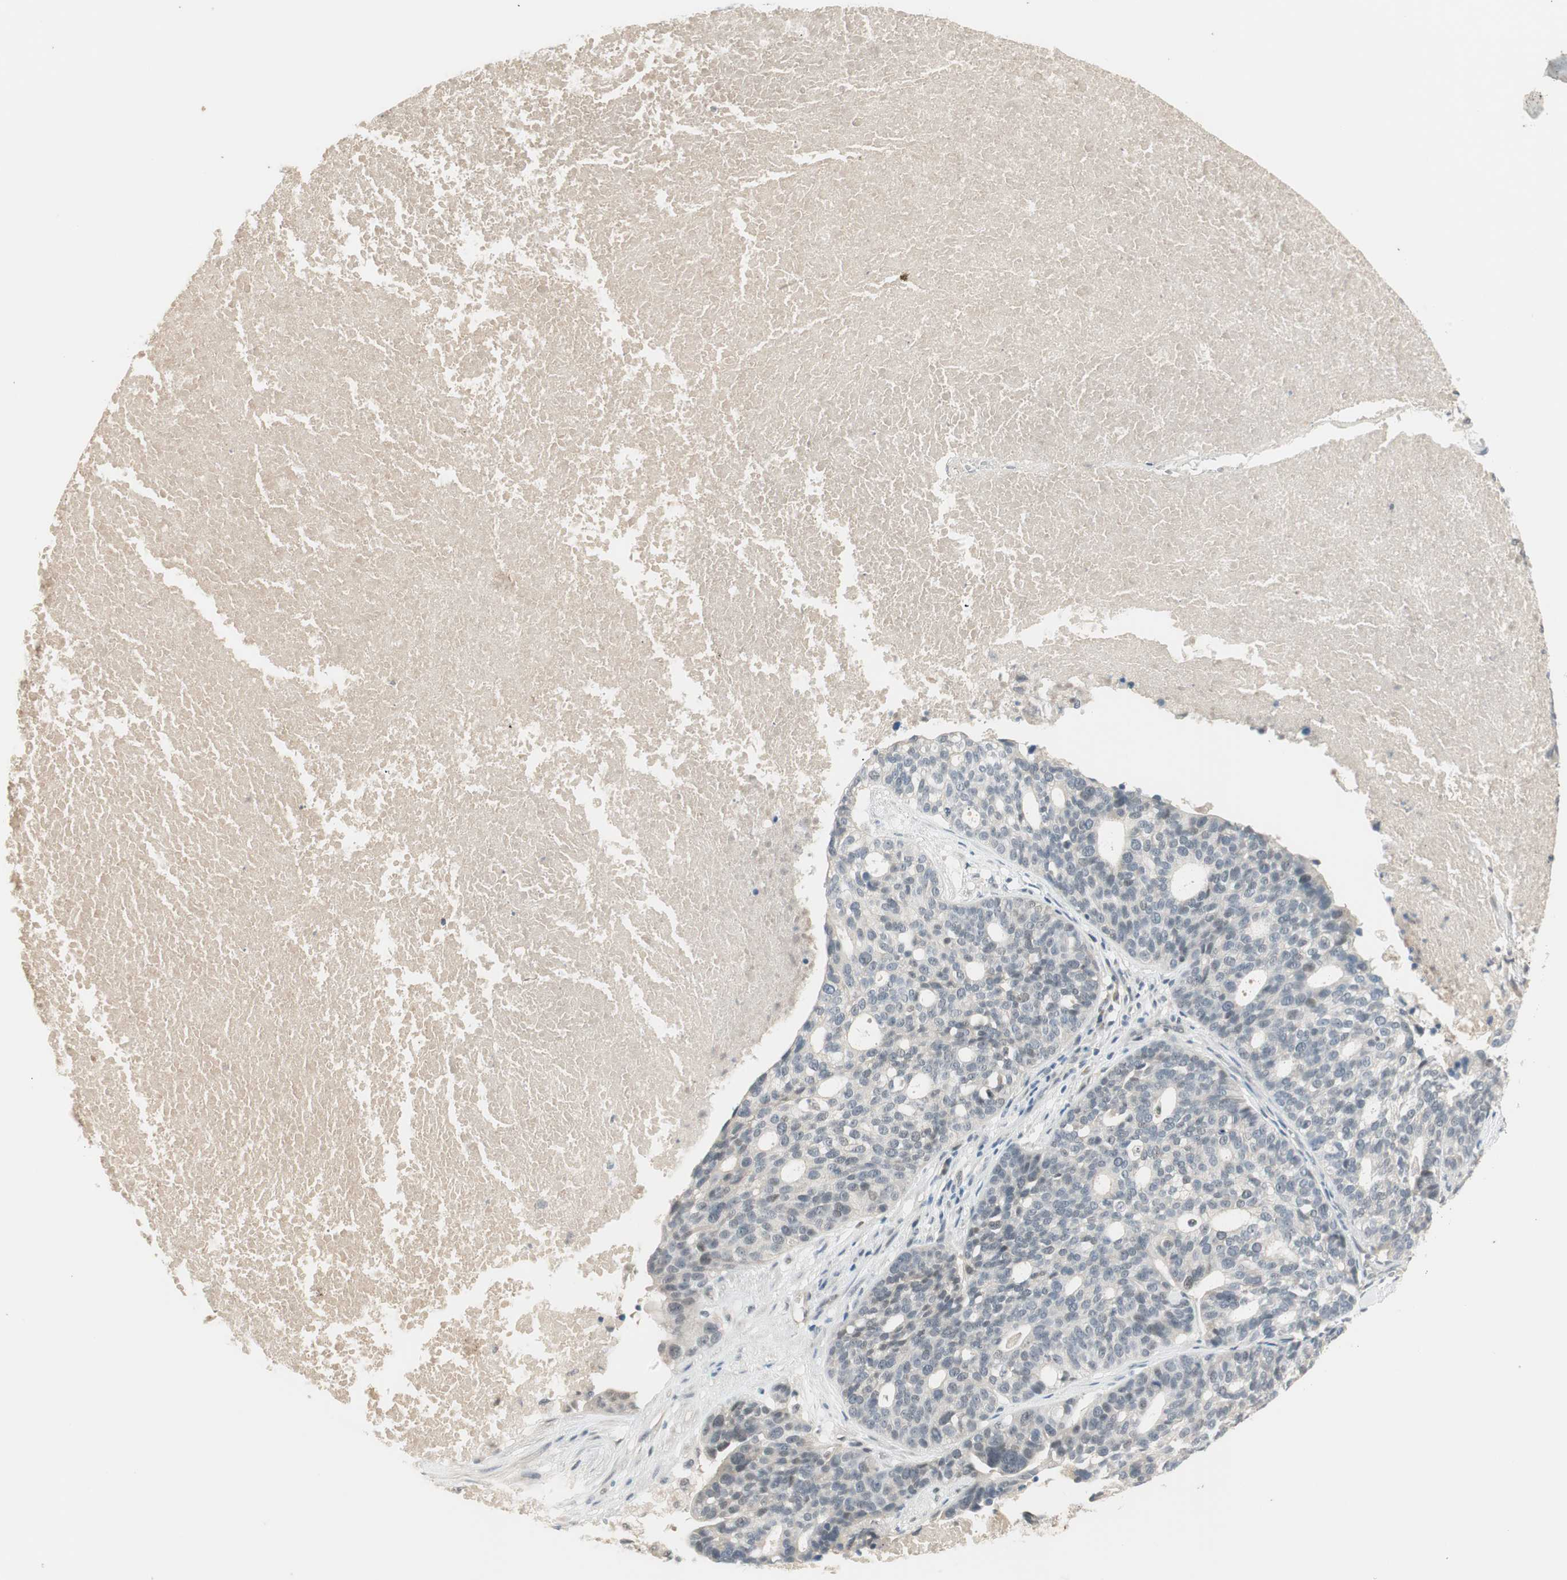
{"staining": {"intensity": "negative", "quantity": "none", "location": "none"}, "tissue": "ovarian cancer", "cell_type": "Tumor cells", "image_type": "cancer", "snomed": [{"axis": "morphology", "description": "Cystadenocarcinoma, serous, NOS"}, {"axis": "topography", "description": "Ovary"}], "caption": "Tumor cells show no significant expression in ovarian serous cystadenocarcinoma.", "gene": "RNGTT", "patient": {"sex": "female", "age": 59}}